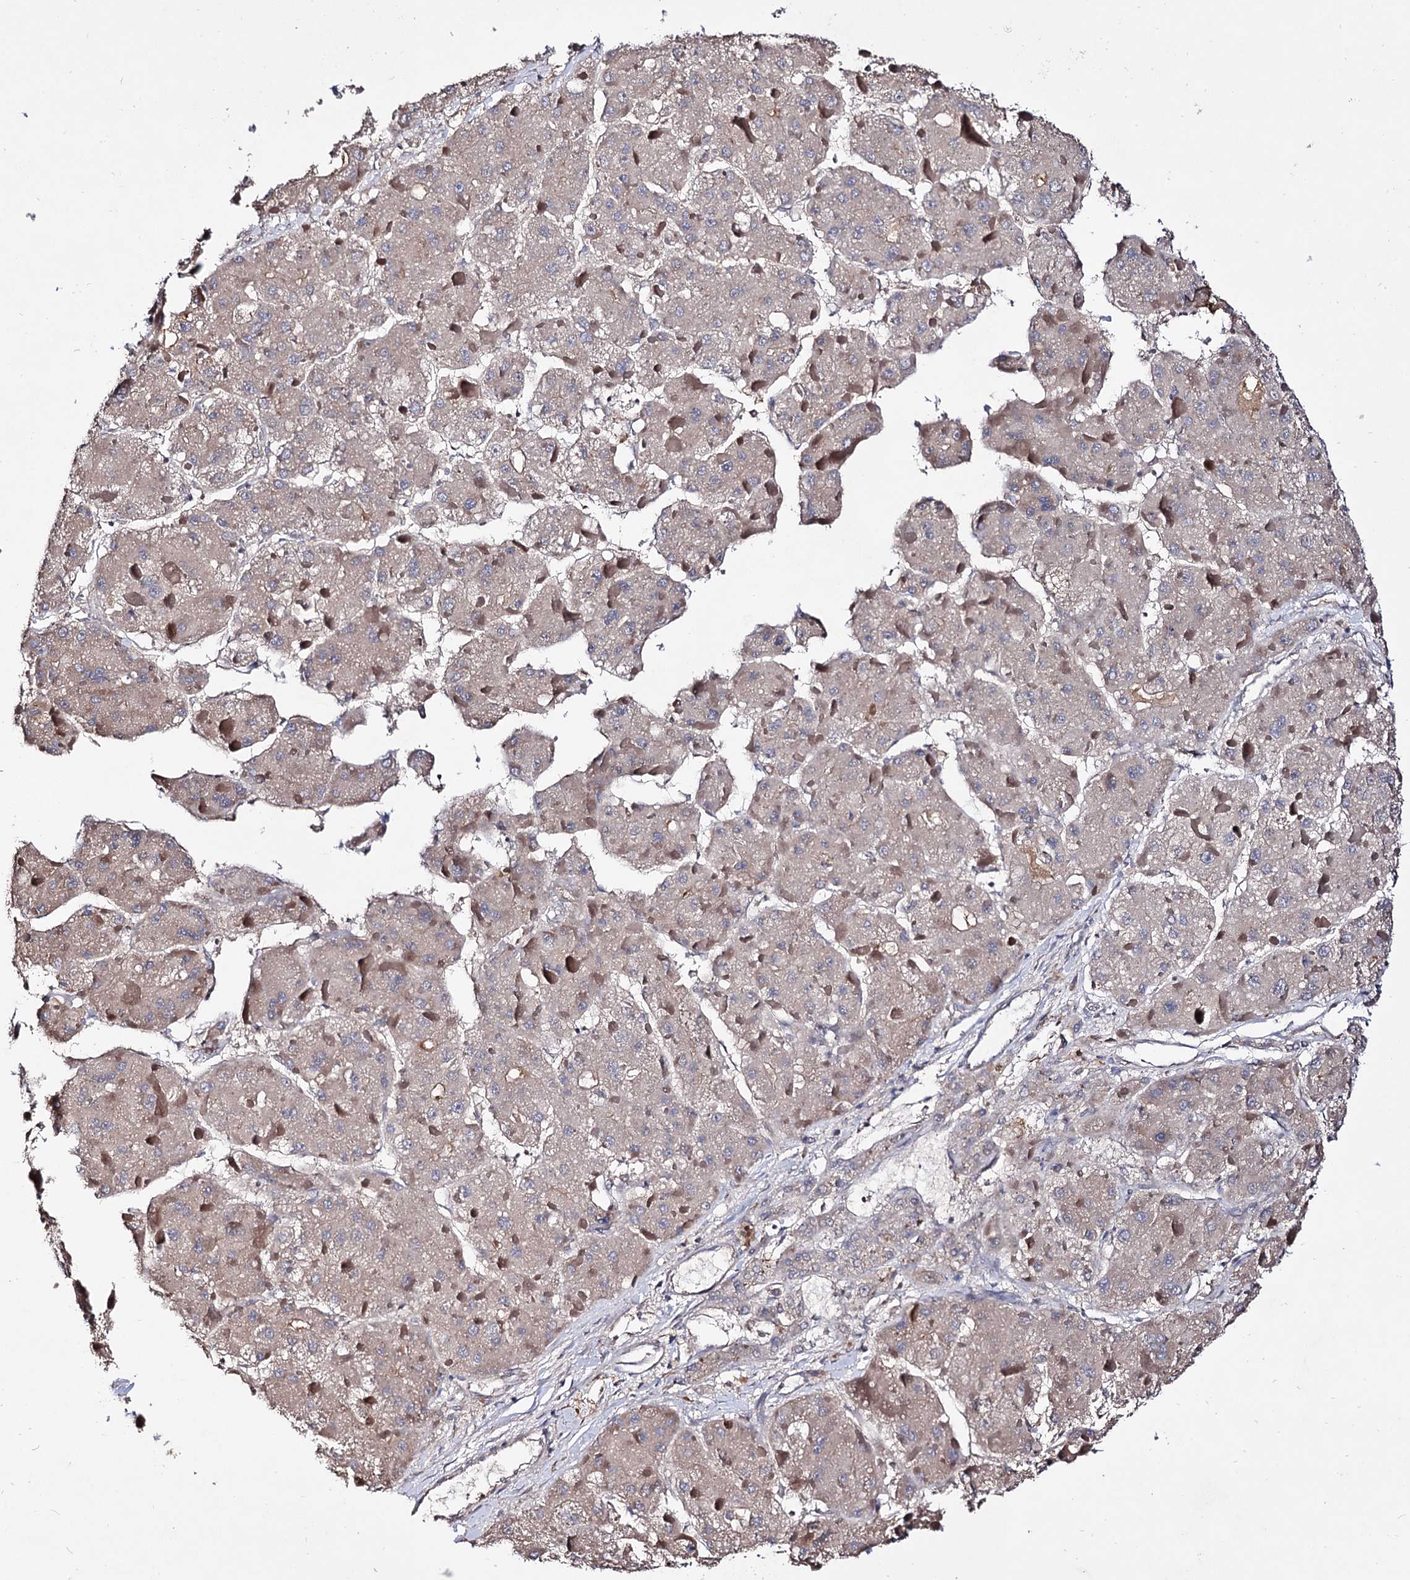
{"staining": {"intensity": "moderate", "quantity": ">75%", "location": "cytoplasmic/membranous"}, "tissue": "liver cancer", "cell_type": "Tumor cells", "image_type": "cancer", "snomed": [{"axis": "morphology", "description": "Carcinoma, Hepatocellular, NOS"}, {"axis": "topography", "description": "Liver"}], "caption": "High-magnification brightfield microscopy of liver cancer (hepatocellular carcinoma) stained with DAB (3,3'-diaminobenzidine) (brown) and counterstained with hematoxylin (blue). tumor cells exhibit moderate cytoplasmic/membranous staining is appreciated in approximately>75% of cells.", "gene": "ARFIP2", "patient": {"sex": "female", "age": 73}}